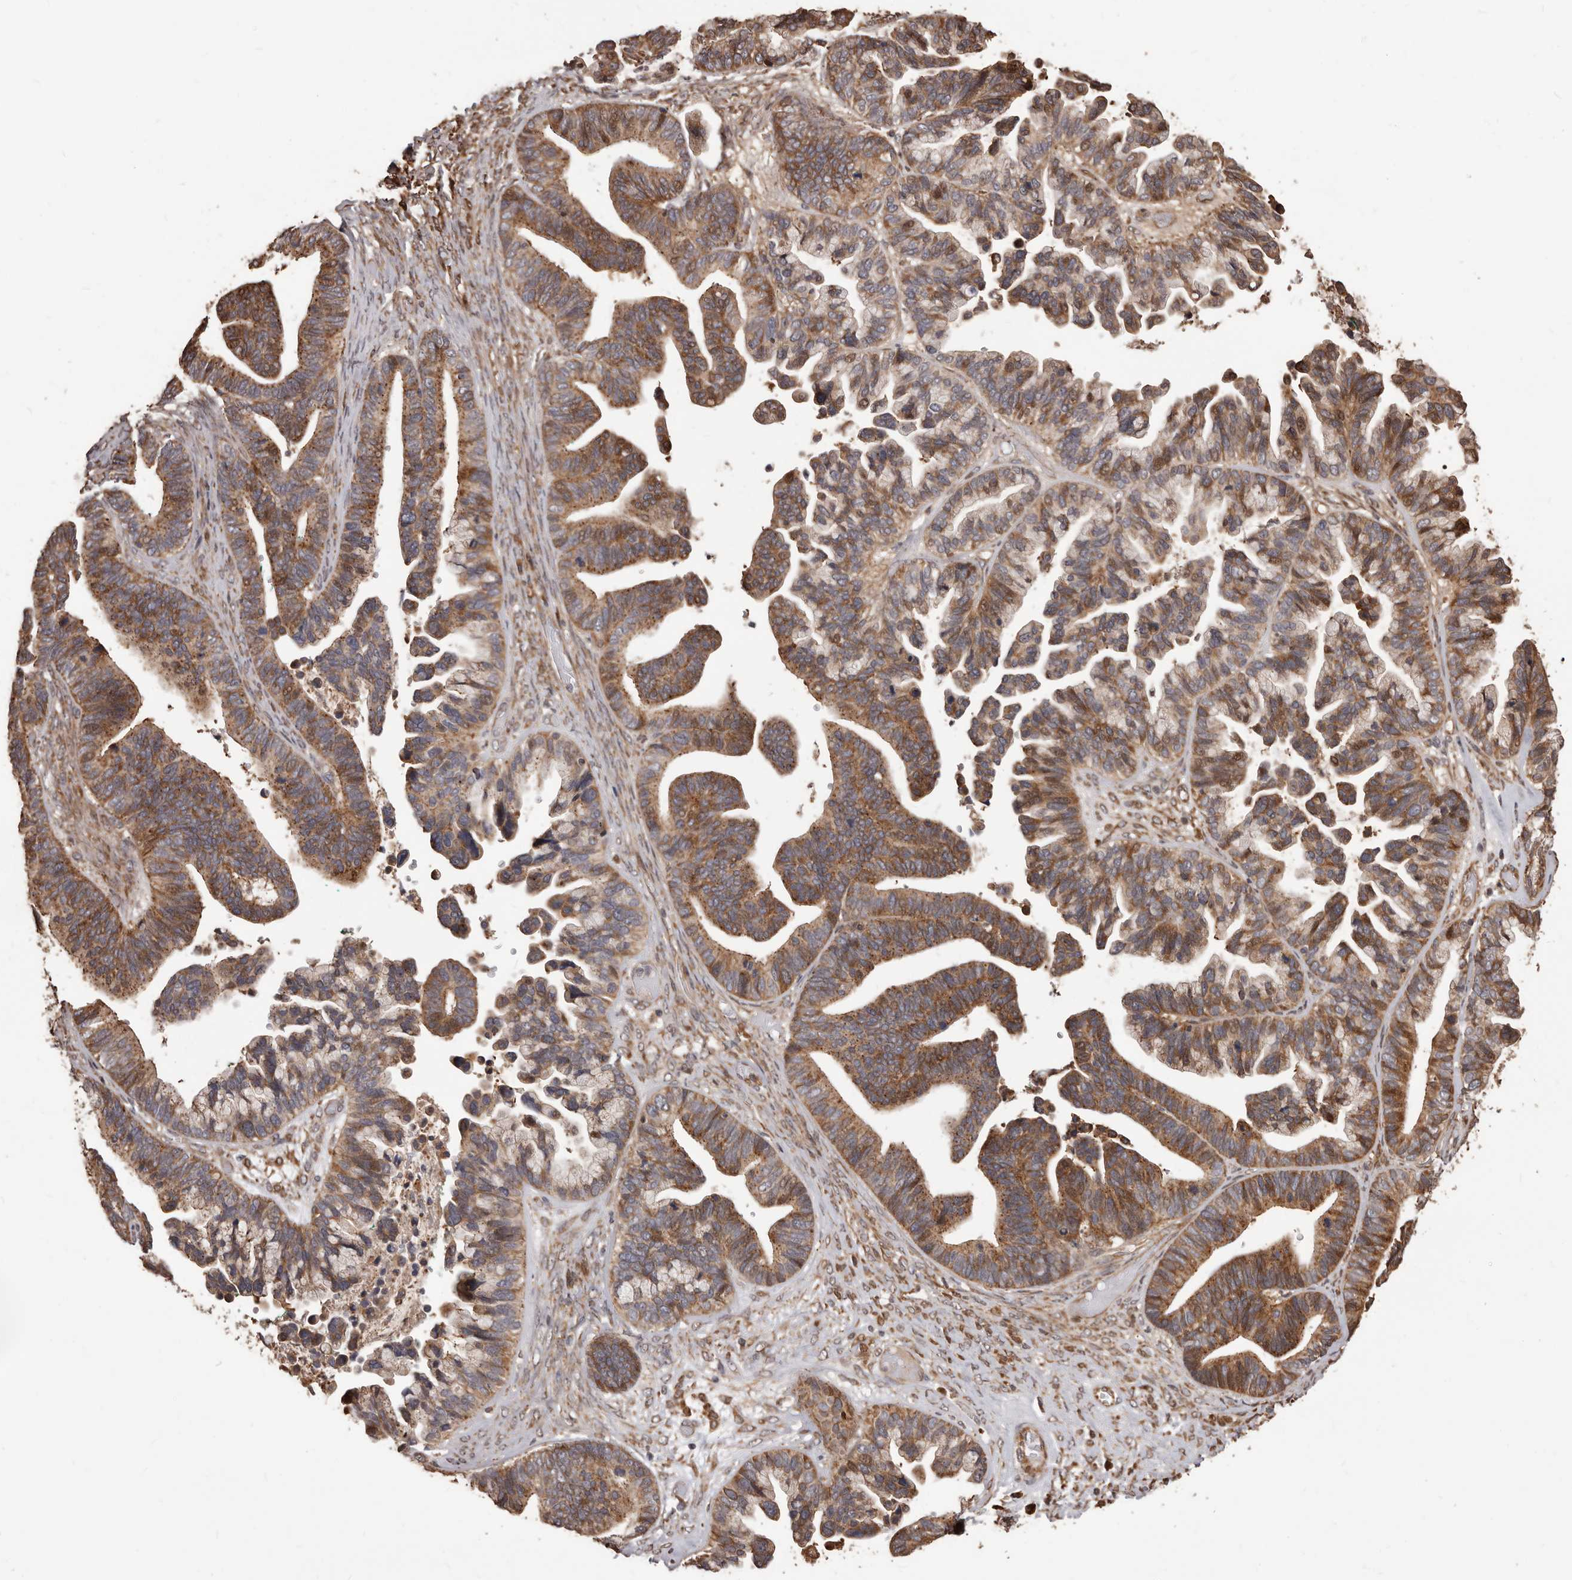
{"staining": {"intensity": "moderate", "quantity": ">75%", "location": "cytoplasmic/membranous"}, "tissue": "ovarian cancer", "cell_type": "Tumor cells", "image_type": "cancer", "snomed": [{"axis": "morphology", "description": "Cystadenocarcinoma, serous, NOS"}, {"axis": "topography", "description": "Ovary"}], "caption": "A brown stain highlights moderate cytoplasmic/membranous expression of a protein in human serous cystadenocarcinoma (ovarian) tumor cells. (DAB = brown stain, brightfield microscopy at high magnification).", "gene": "MTO1", "patient": {"sex": "female", "age": 56}}